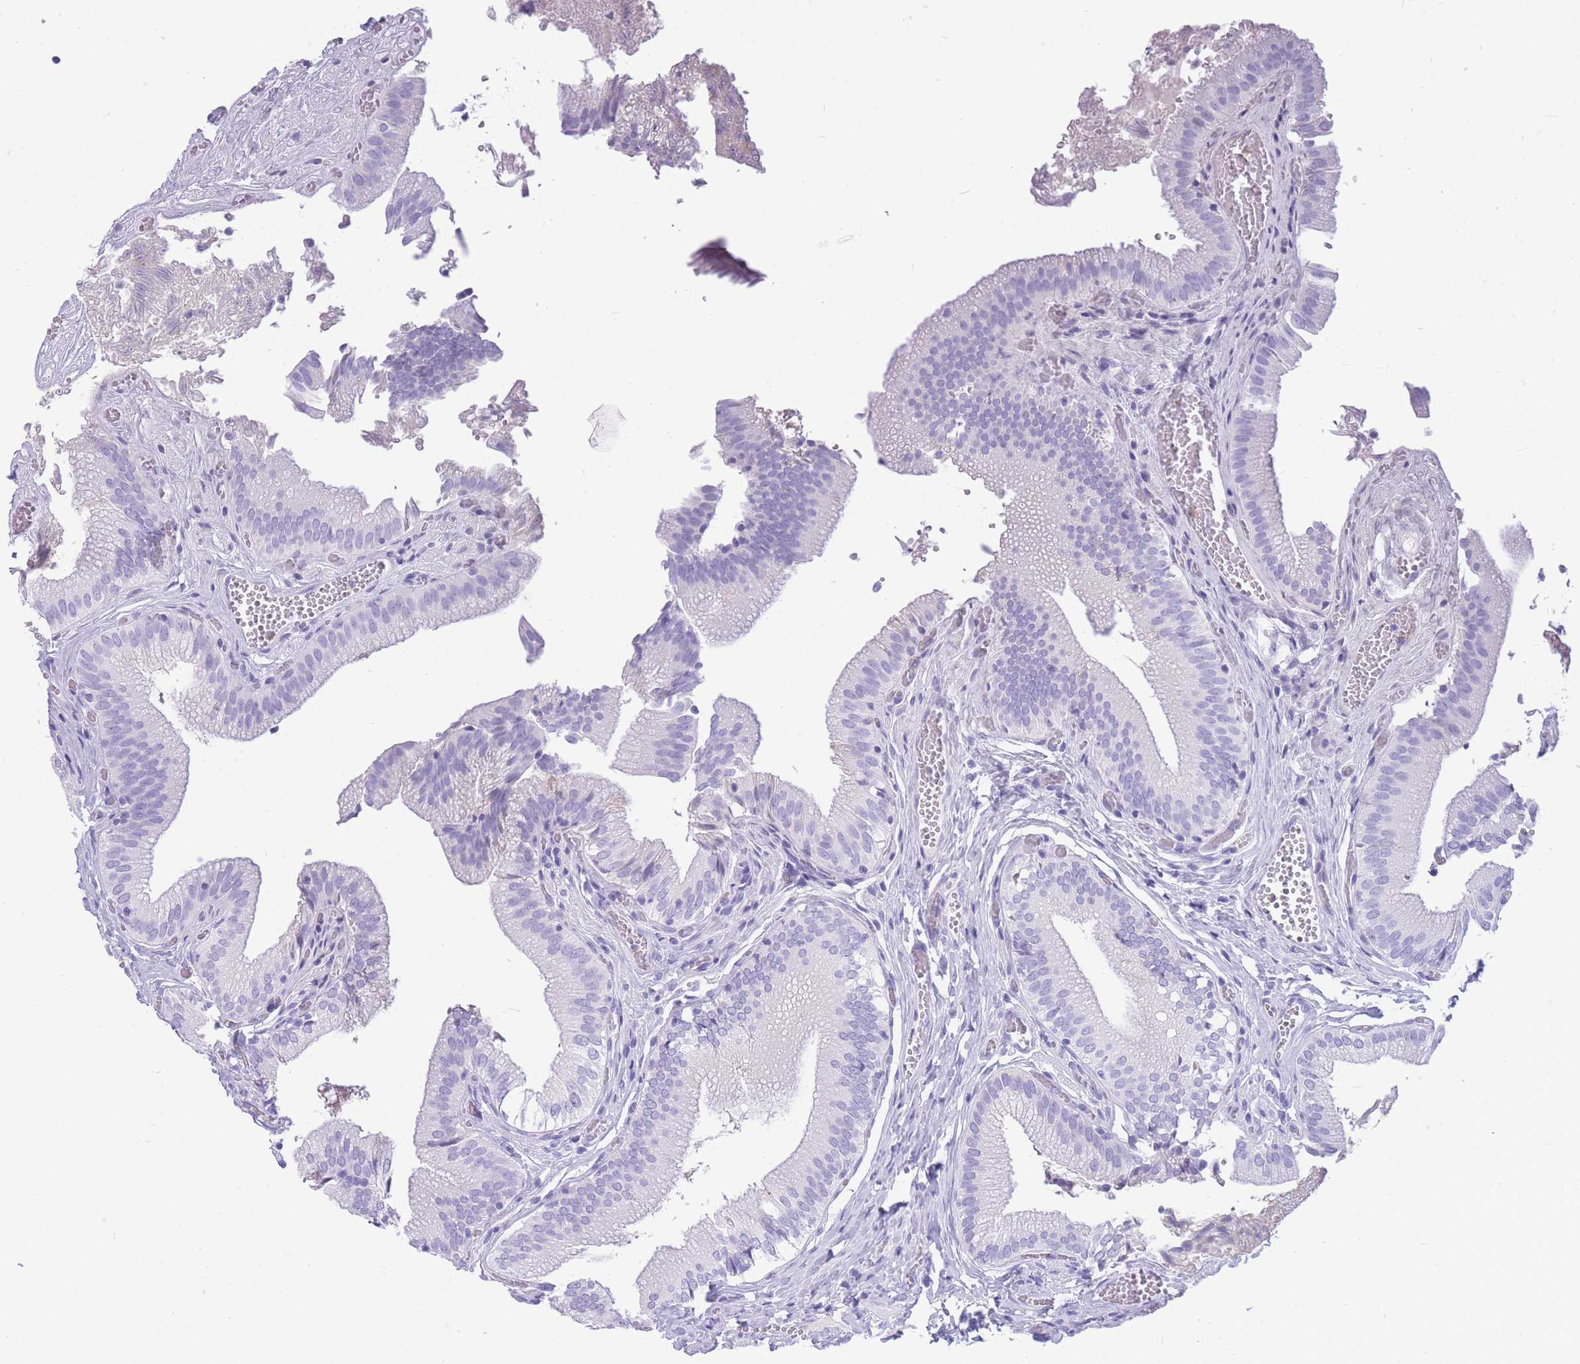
{"staining": {"intensity": "negative", "quantity": "none", "location": "none"}, "tissue": "gallbladder", "cell_type": "Glandular cells", "image_type": "normal", "snomed": [{"axis": "morphology", "description": "Normal tissue, NOS"}, {"axis": "topography", "description": "Gallbladder"}, {"axis": "topography", "description": "Peripheral nerve tissue"}], "caption": "An immunohistochemistry (IHC) image of unremarkable gallbladder is shown. There is no staining in glandular cells of gallbladder. (Brightfield microscopy of DAB immunohistochemistry at high magnification).", "gene": "ZFP62", "patient": {"sex": "male", "age": 17}}